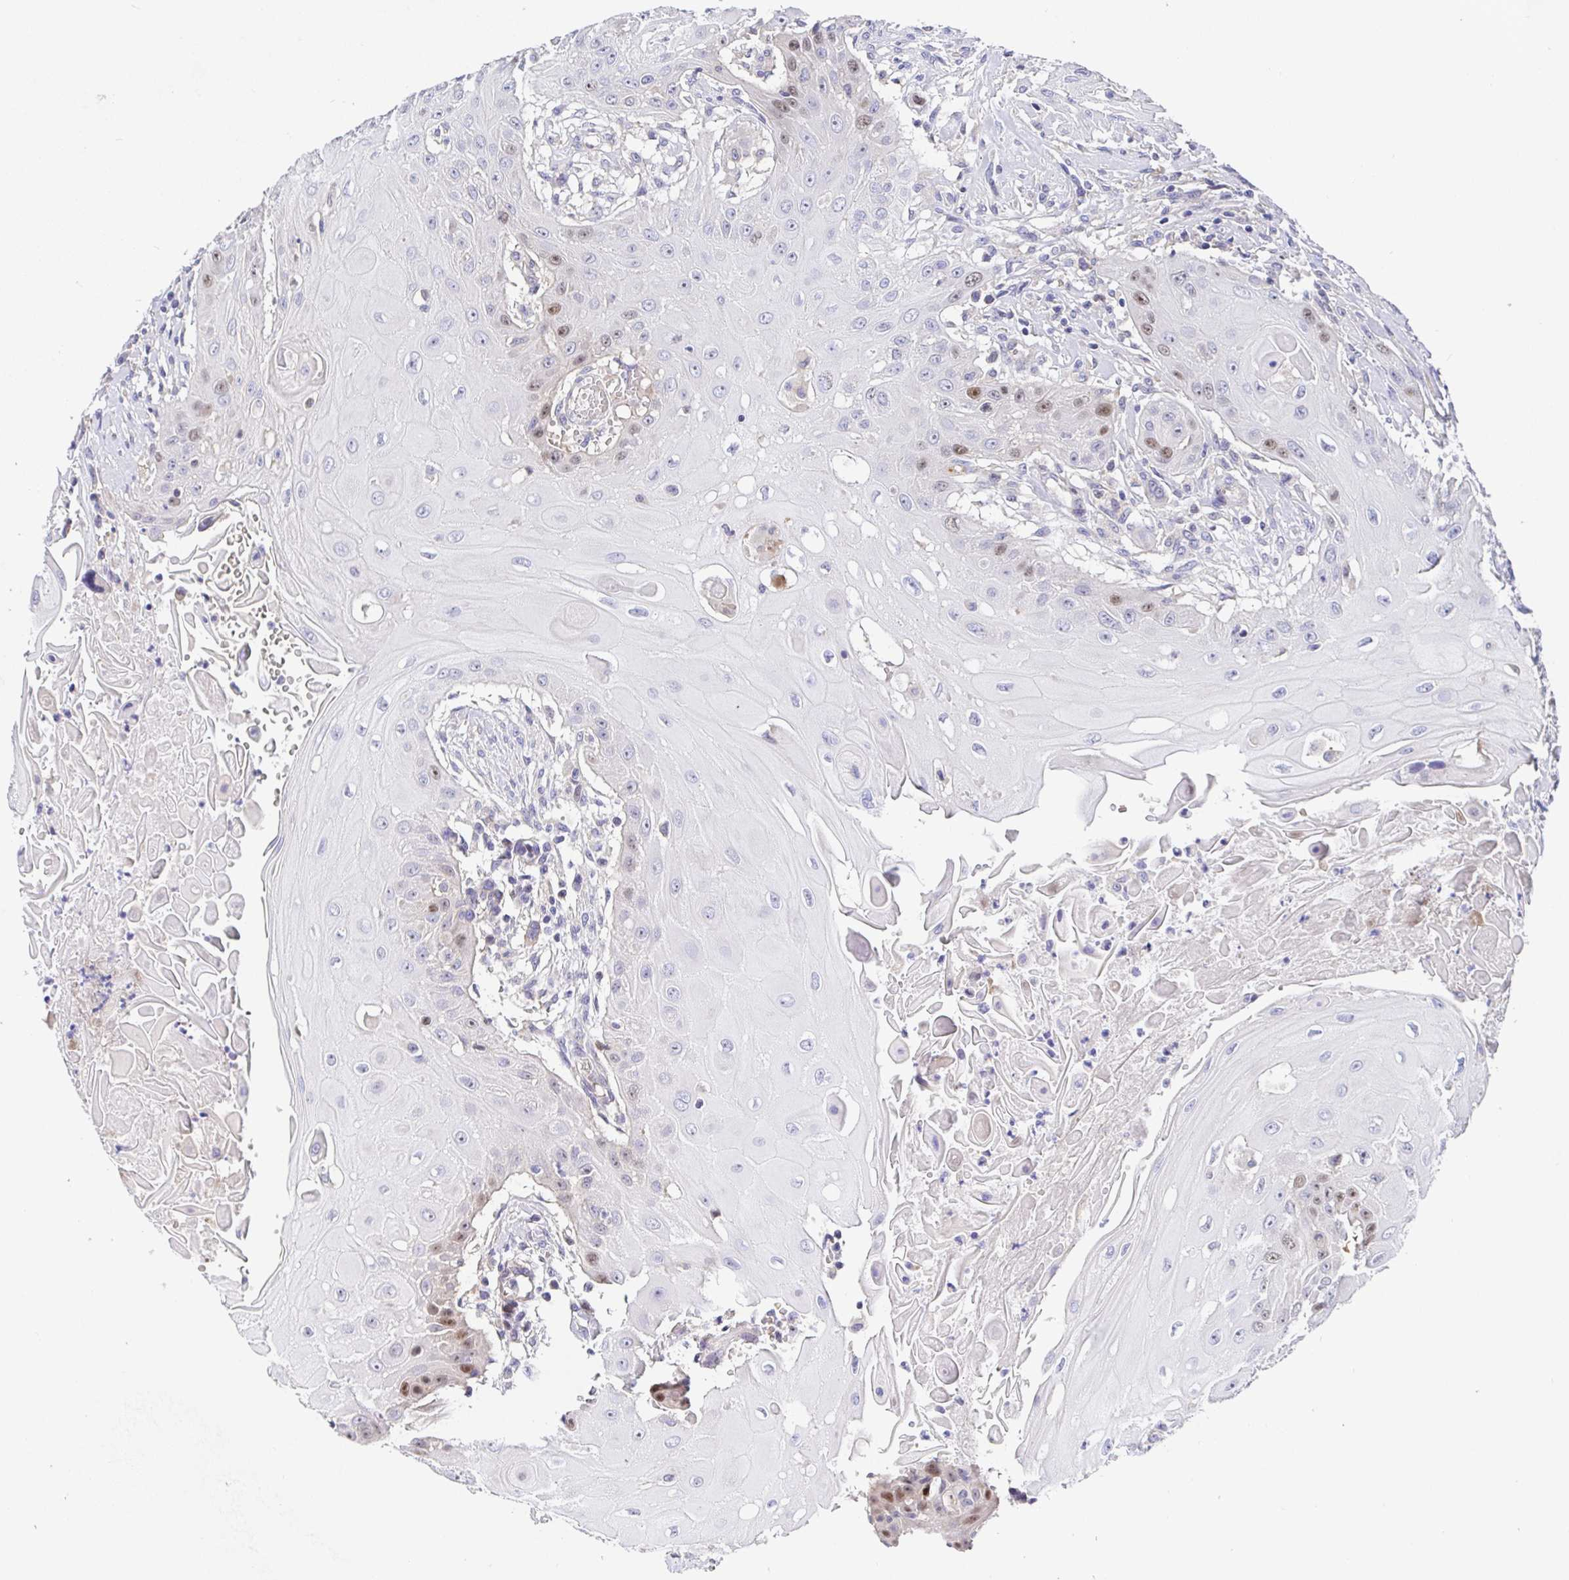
{"staining": {"intensity": "moderate", "quantity": "<25%", "location": "nuclear"}, "tissue": "head and neck cancer", "cell_type": "Tumor cells", "image_type": "cancer", "snomed": [{"axis": "morphology", "description": "Squamous cell carcinoma, NOS"}, {"axis": "topography", "description": "Oral tissue"}, {"axis": "topography", "description": "Head-Neck"}, {"axis": "topography", "description": "Neck, NOS"}], "caption": "Immunohistochemistry image of neoplastic tissue: human head and neck squamous cell carcinoma stained using immunohistochemistry (IHC) displays low levels of moderate protein expression localized specifically in the nuclear of tumor cells, appearing as a nuclear brown color.", "gene": "TIMELESS", "patient": {"sex": "female", "age": 55}}